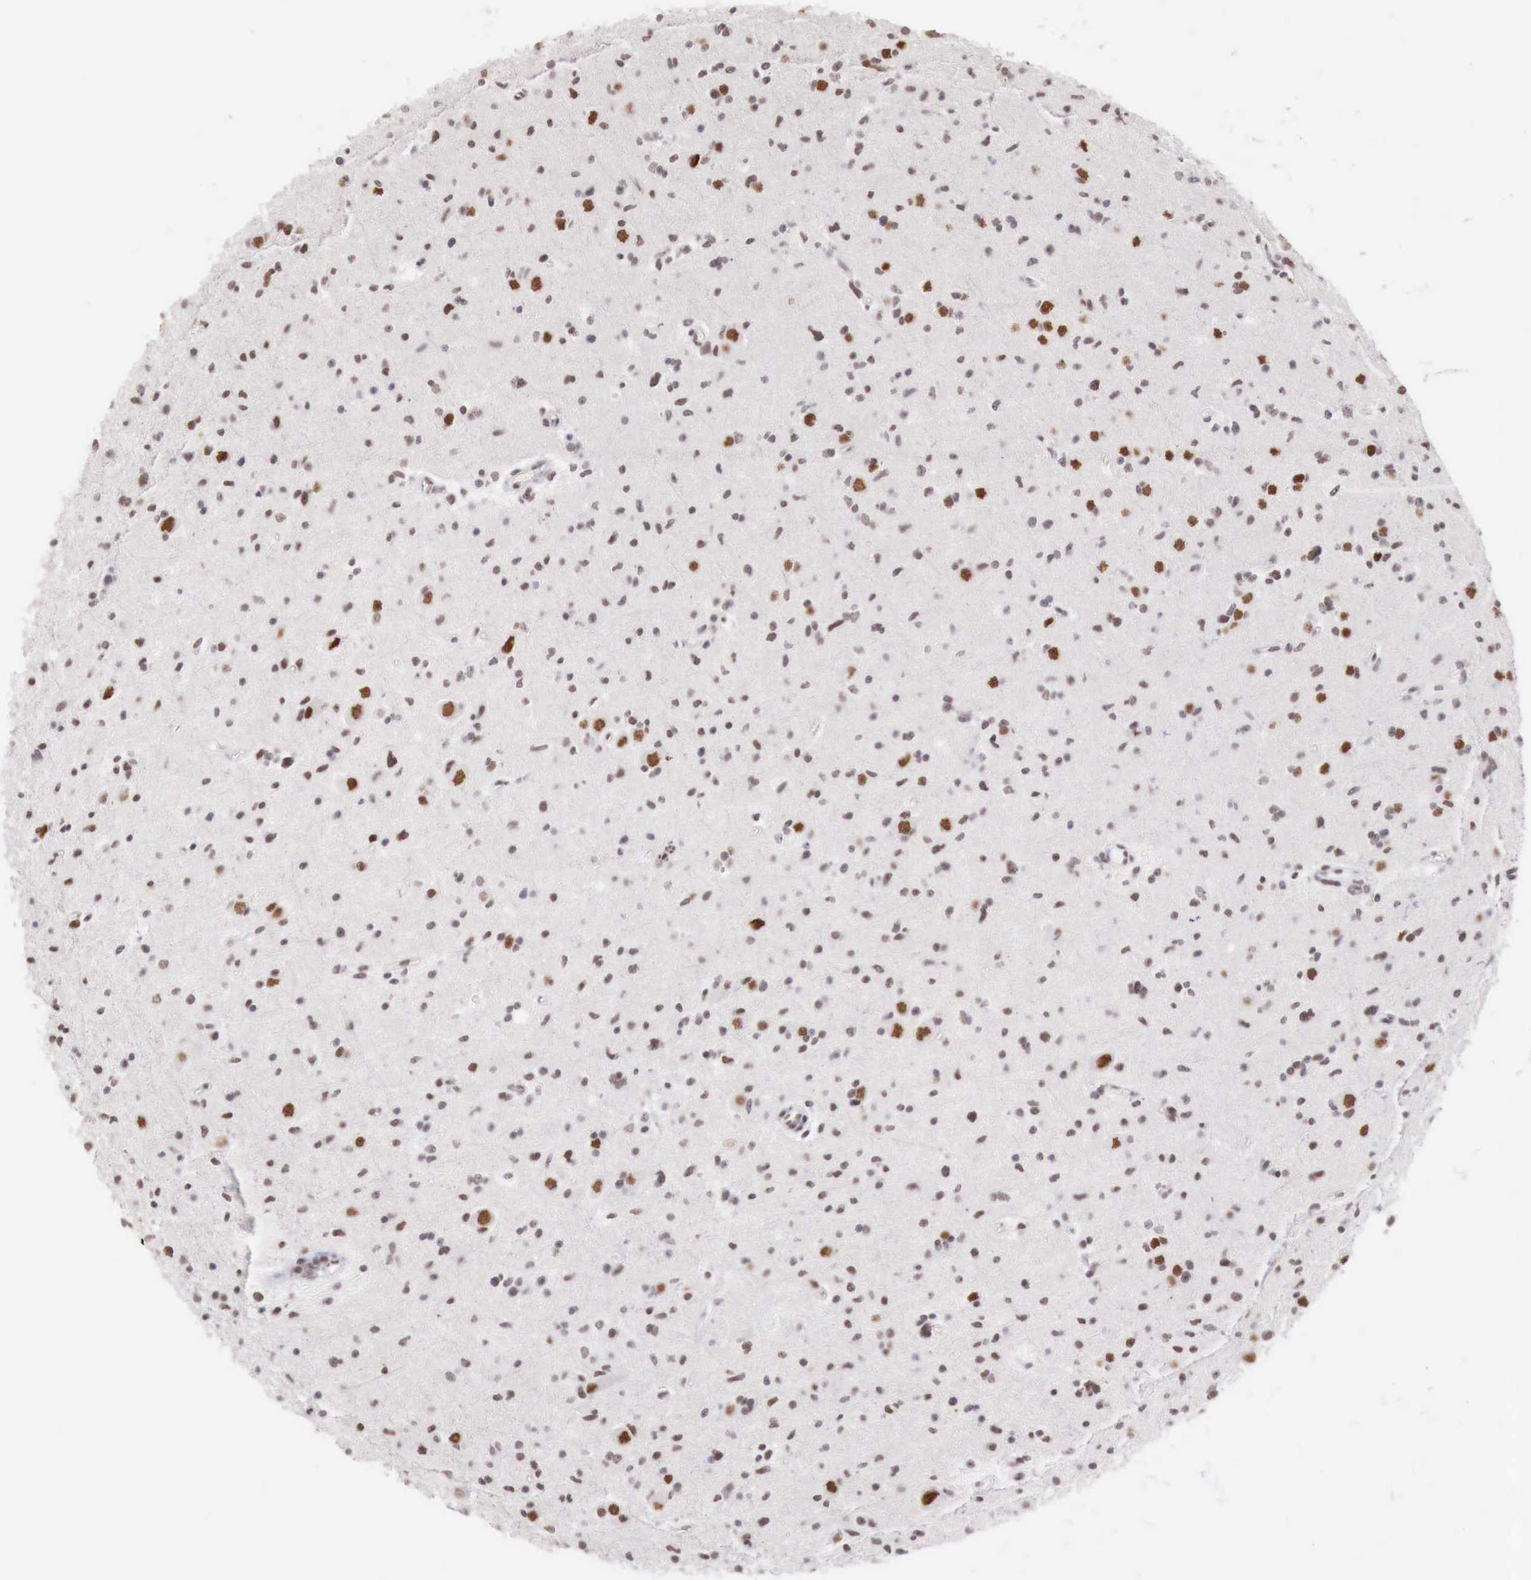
{"staining": {"intensity": "weak", "quantity": "25%-75%", "location": "nuclear"}, "tissue": "glioma", "cell_type": "Tumor cells", "image_type": "cancer", "snomed": [{"axis": "morphology", "description": "Glioma, malignant, Low grade"}, {"axis": "topography", "description": "Brain"}], "caption": "Immunohistochemical staining of glioma reveals low levels of weak nuclear protein positivity in approximately 25%-75% of tumor cells.", "gene": "PHF14", "patient": {"sex": "female", "age": 46}}